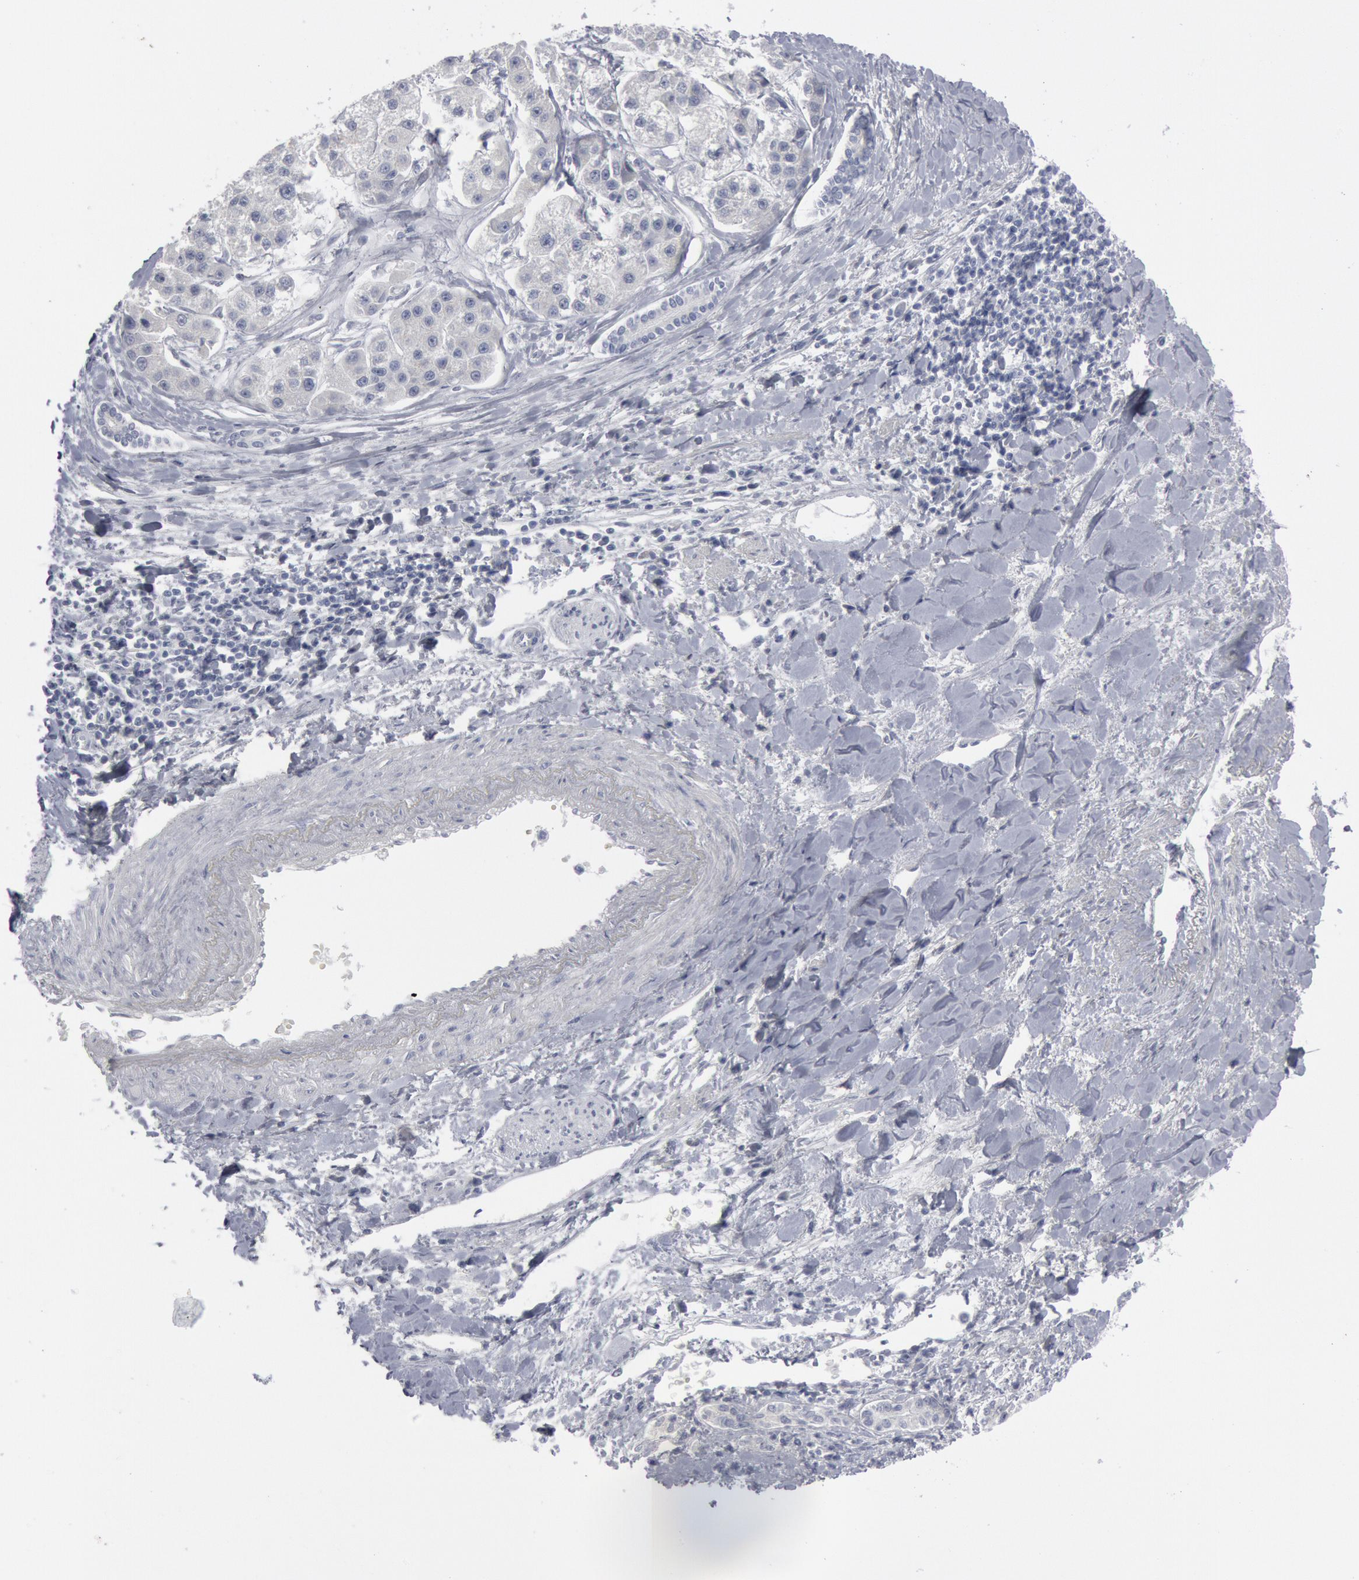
{"staining": {"intensity": "negative", "quantity": "none", "location": "none"}, "tissue": "liver cancer", "cell_type": "Tumor cells", "image_type": "cancer", "snomed": [{"axis": "morphology", "description": "Carcinoma, Hepatocellular, NOS"}, {"axis": "topography", "description": "Liver"}], "caption": "Immunohistochemistry (IHC) of human hepatocellular carcinoma (liver) exhibits no expression in tumor cells.", "gene": "DMC1", "patient": {"sex": "female", "age": 85}}